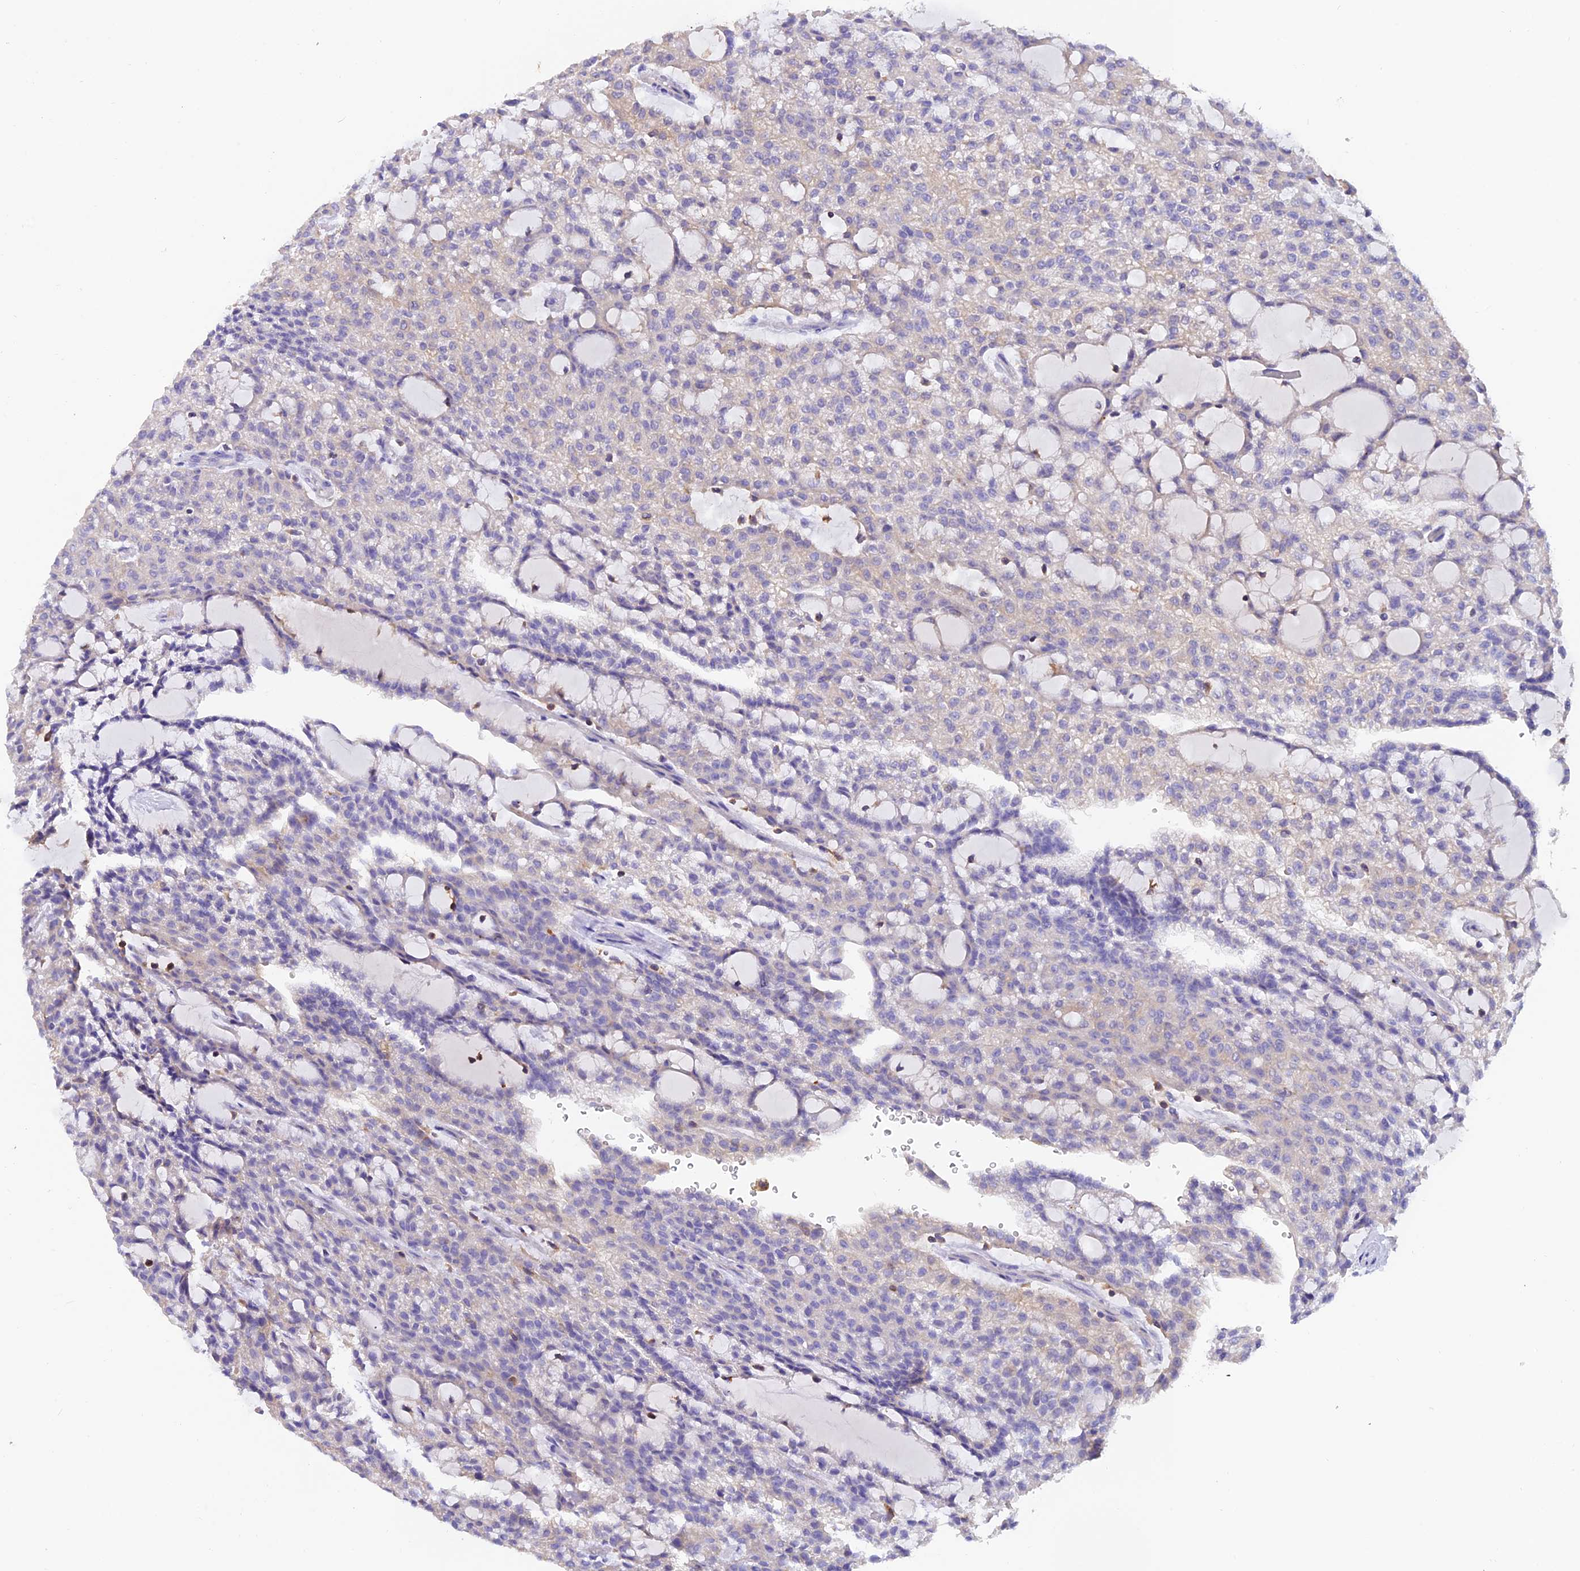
{"staining": {"intensity": "negative", "quantity": "none", "location": "none"}, "tissue": "renal cancer", "cell_type": "Tumor cells", "image_type": "cancer", "snomed": [{"axis": "morphology", "description": "Adenocarcinoma, NOS"}, {"axis": "topography", "description": "Kidney"}], "caption": "The image exhibits no significant staining in tumor cells of renal cancer.", "gene": "LPXN", "patient": {"sex": "male", "age": 63}}